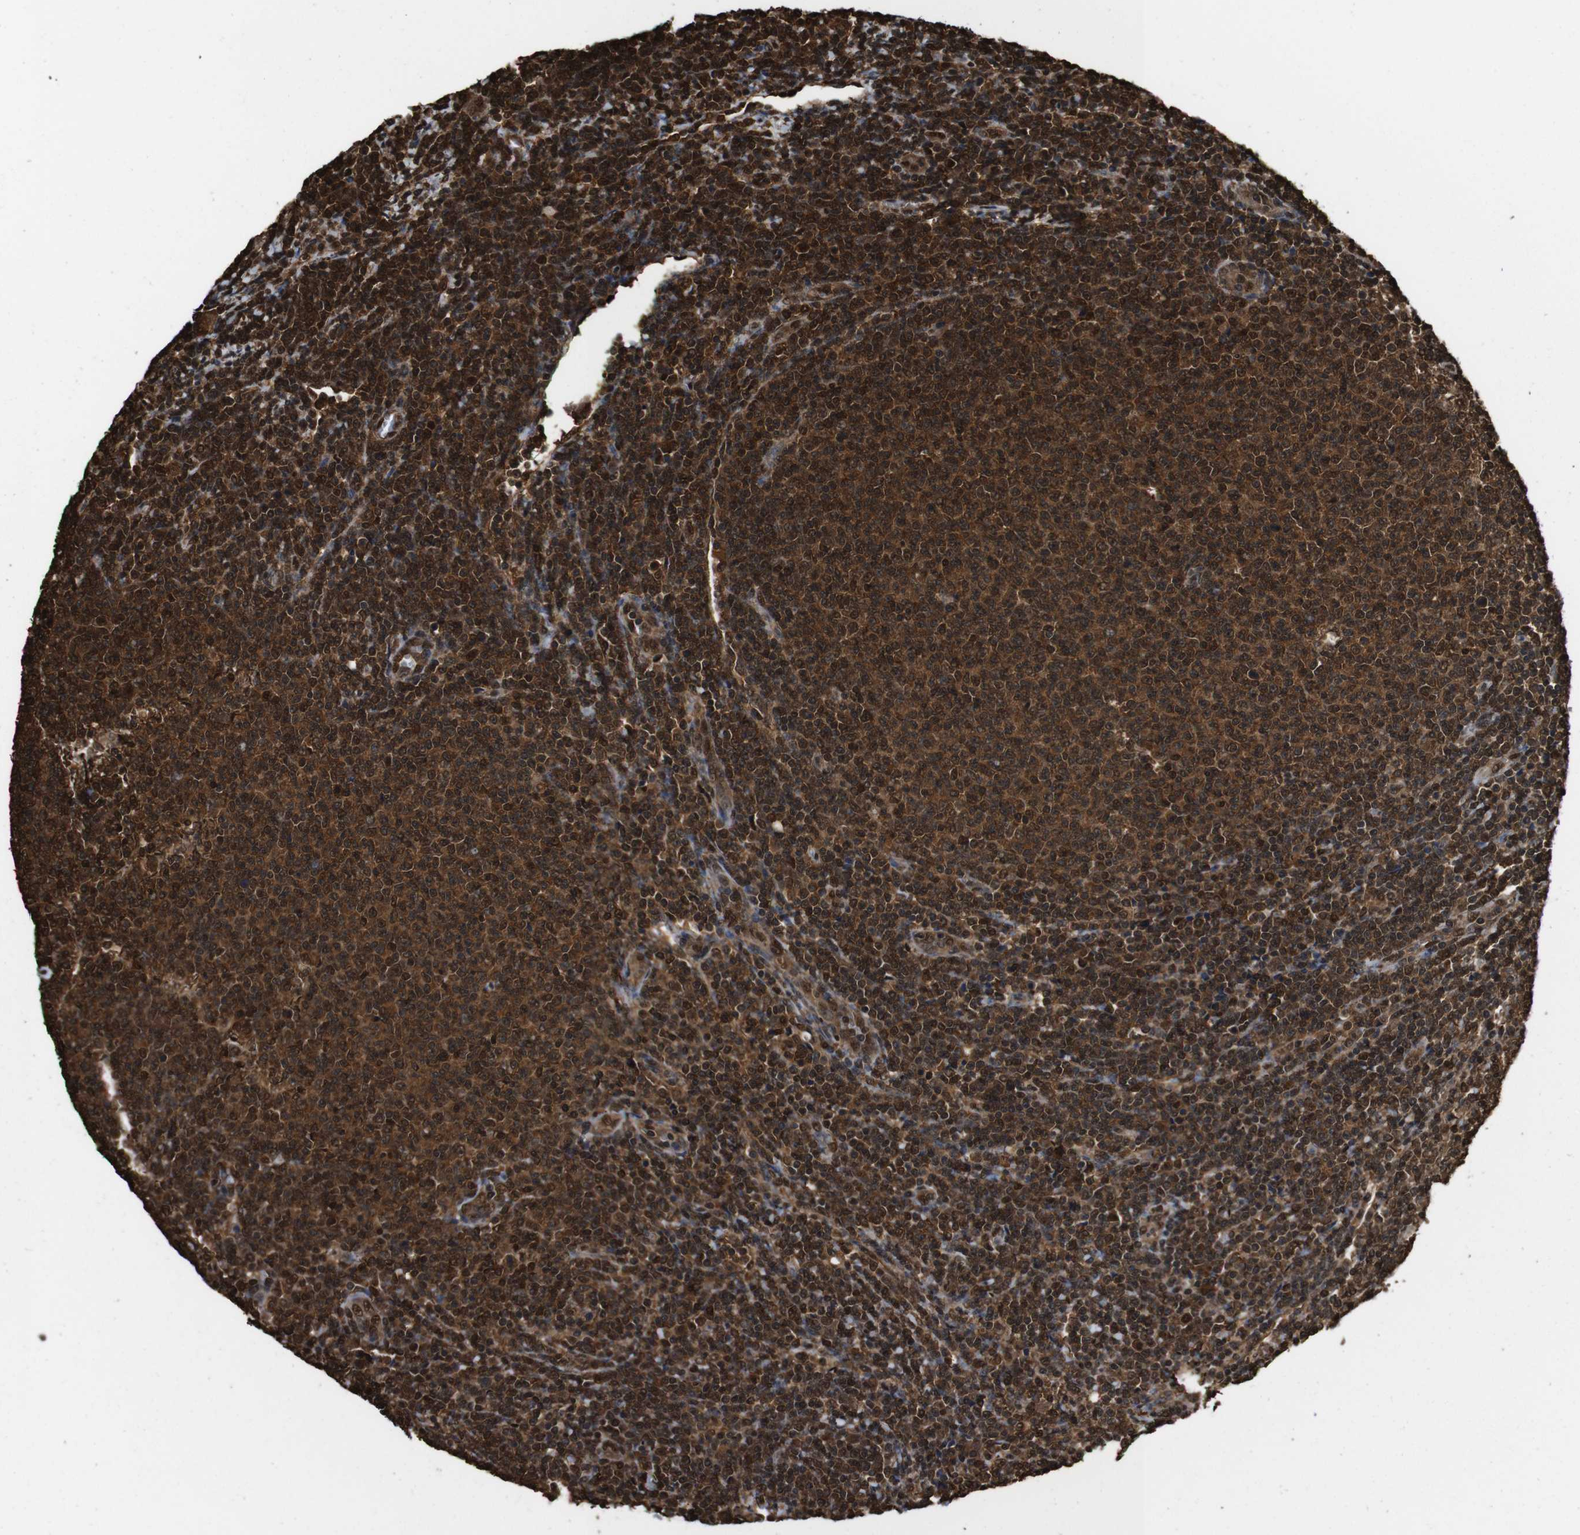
{"staining": {"intensity": "strong", "quantity": ">75%", "location": "cytoplasmic/membranous,nuclear"}, "tissue": "lymphoma", "cell_type": "Tumor cells", "image_type": "cancer", "snomed": [{"axis": "morphology", "description": "Malignant lymphoma, non-Hodgkin's type, Low grade"}, {"axis": "topography", "description": "Lymph node"}], "caption": "Immunohistochemical staining of human lymphoma exhibits high levels of strong cytoplasmic/membranous and nuclear protein expression in about >75% of tumor cells.", "gene": "VCP", "patient": {"sex": "male", "age": 66}}